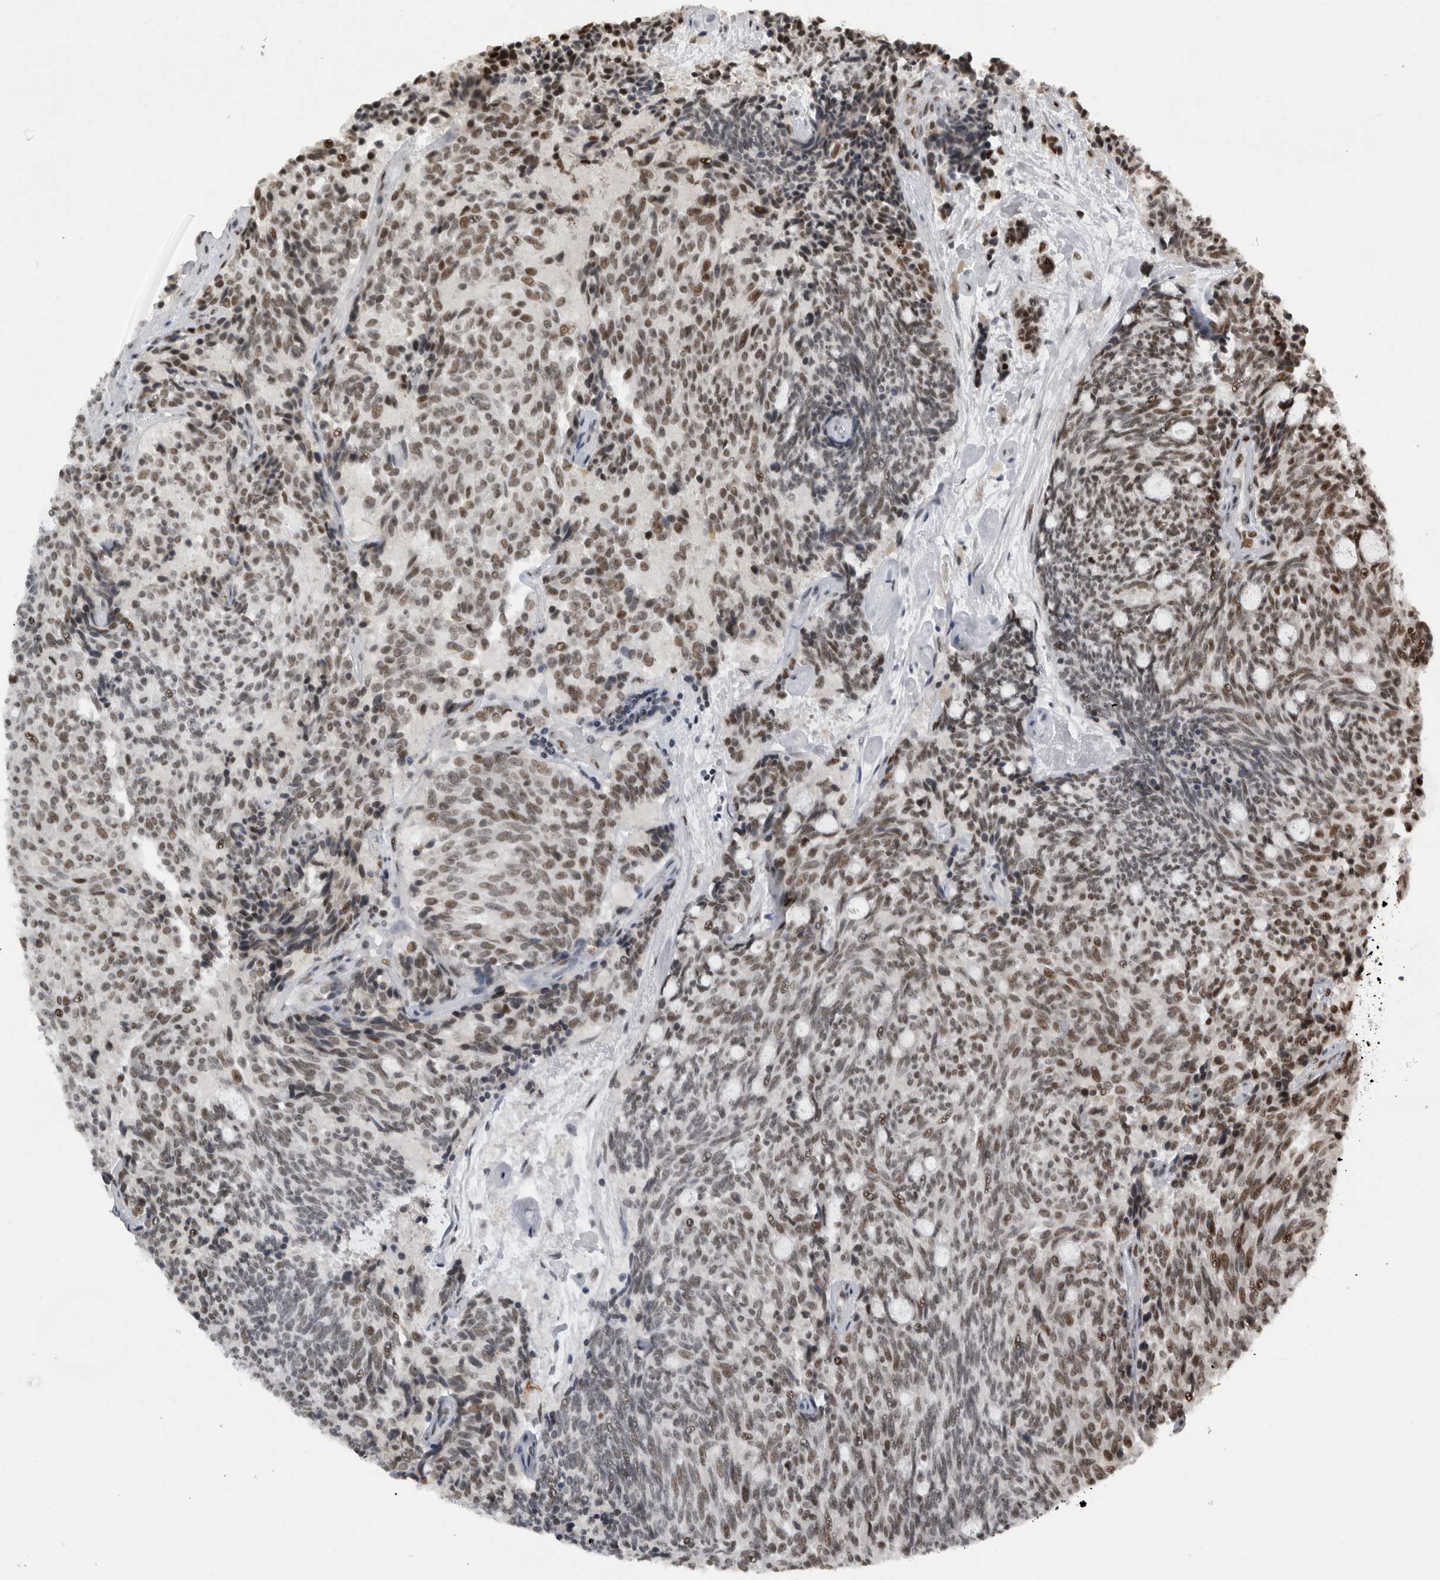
{"staining": {"intensity": "weak", "quantity": "25%-75%", "location": "nuclear"}, "tissue": "carcinoid", "cell_type": "Tumor cells", "image_type": "cancer", "snomed": [{"axis": "morphology", "description": "Carcinoid, malignant, NOS"}, {"axis": "topography", "description": "Pancreas"}], "caption": "Malignant carcinoid stained with IHC shows weak nuclear expression in about 25%-75% of tumor cells. (brown staining indicates protein expression, while blue staining denotes nuclei).", "gene": "ZSCAN2", "patient": {"sex": "female", "age": 54}}